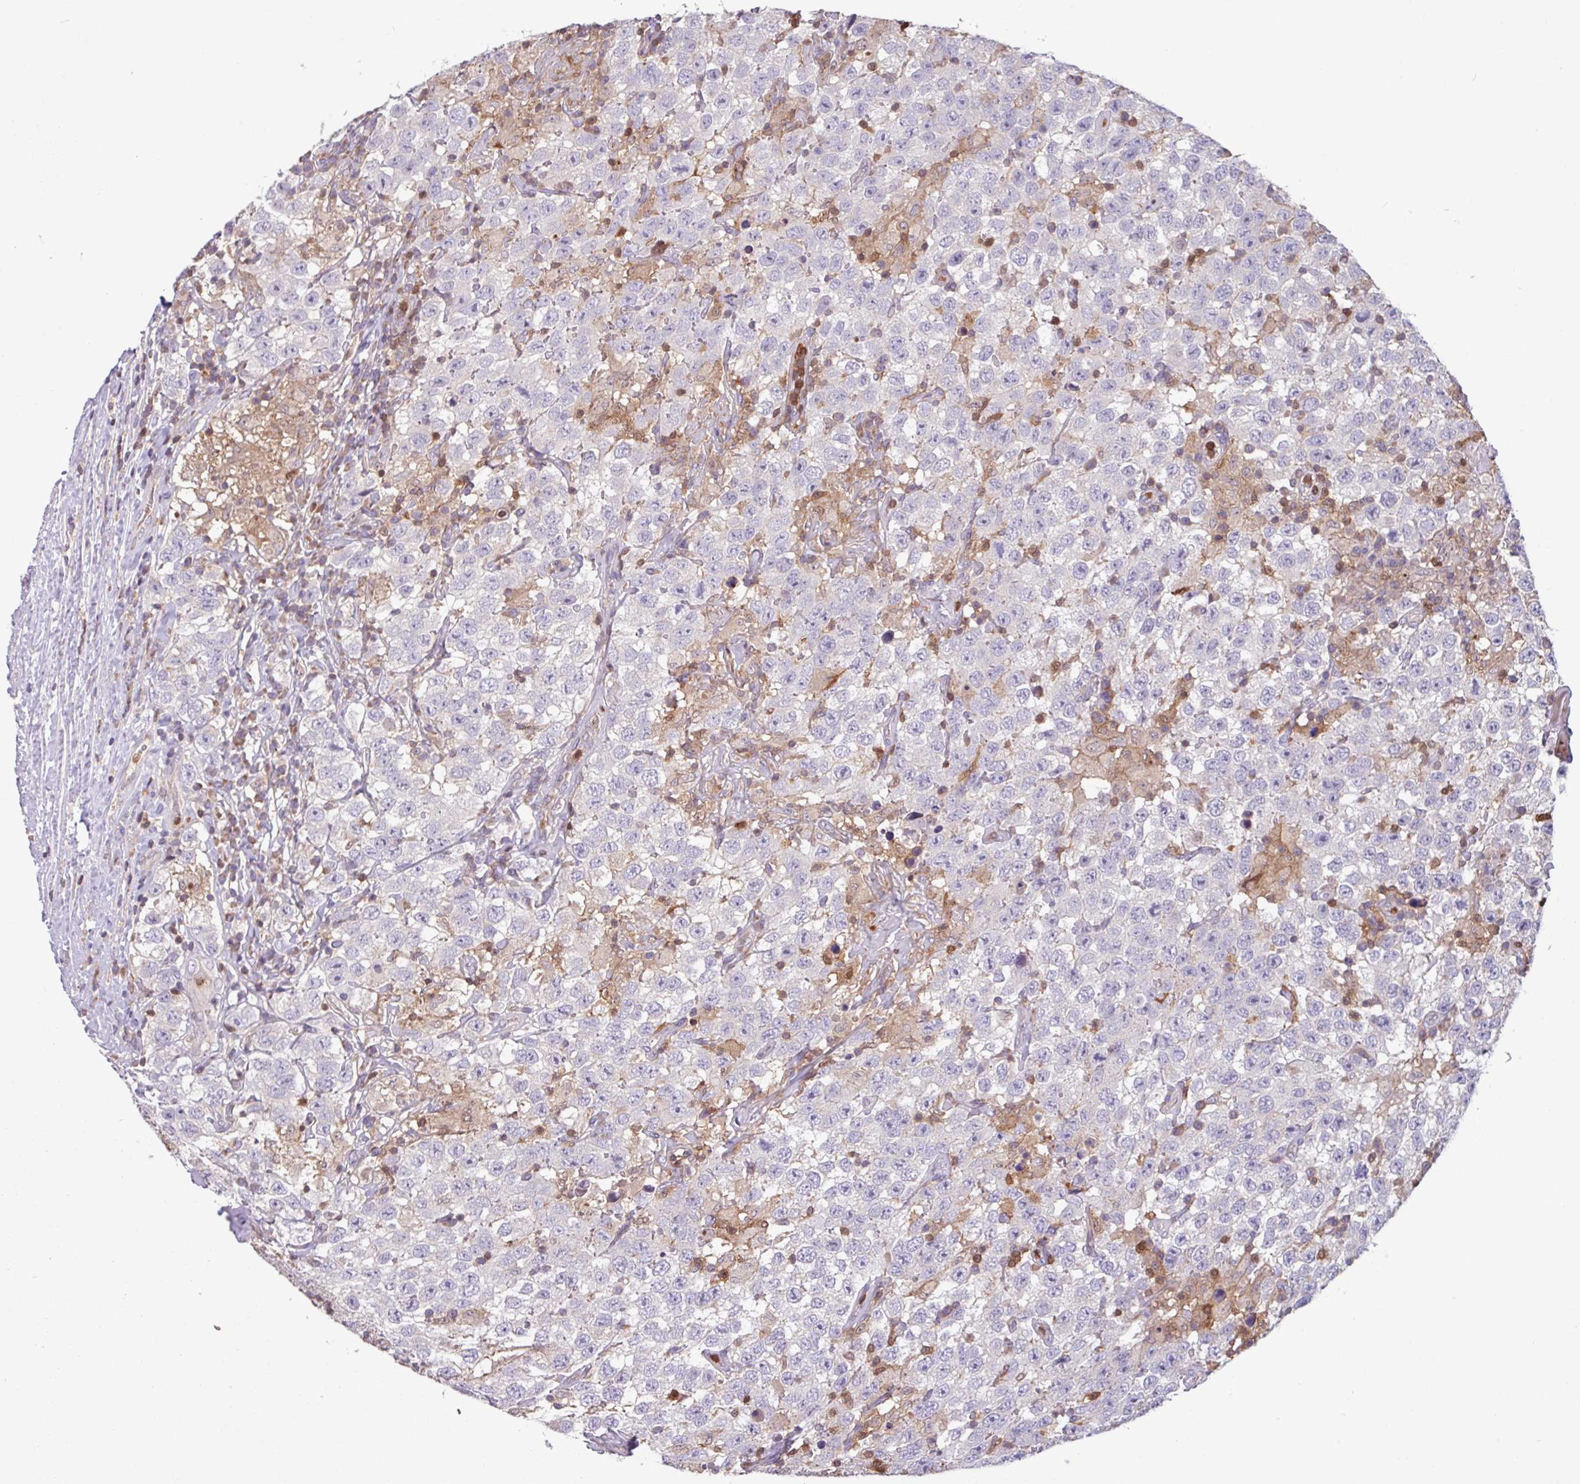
{"staining": {"intensity": "negative", "quantity": "none", "location": "none"}, "tissue": "testis cancer", "cell_type": "Tumor cells", "image_type": "cancer", "snomed": [{"axis": "morphology", "description": "Seminoma, NOS"}, {"axis": "topography", "description": "Testis"}], "caption": "Human seminoma (testis) stained for a protein using IHC demonstrates no positivity in tumor cells.", "gene": "SEC61G", "patient": {"sex": "male", "age": 41}}